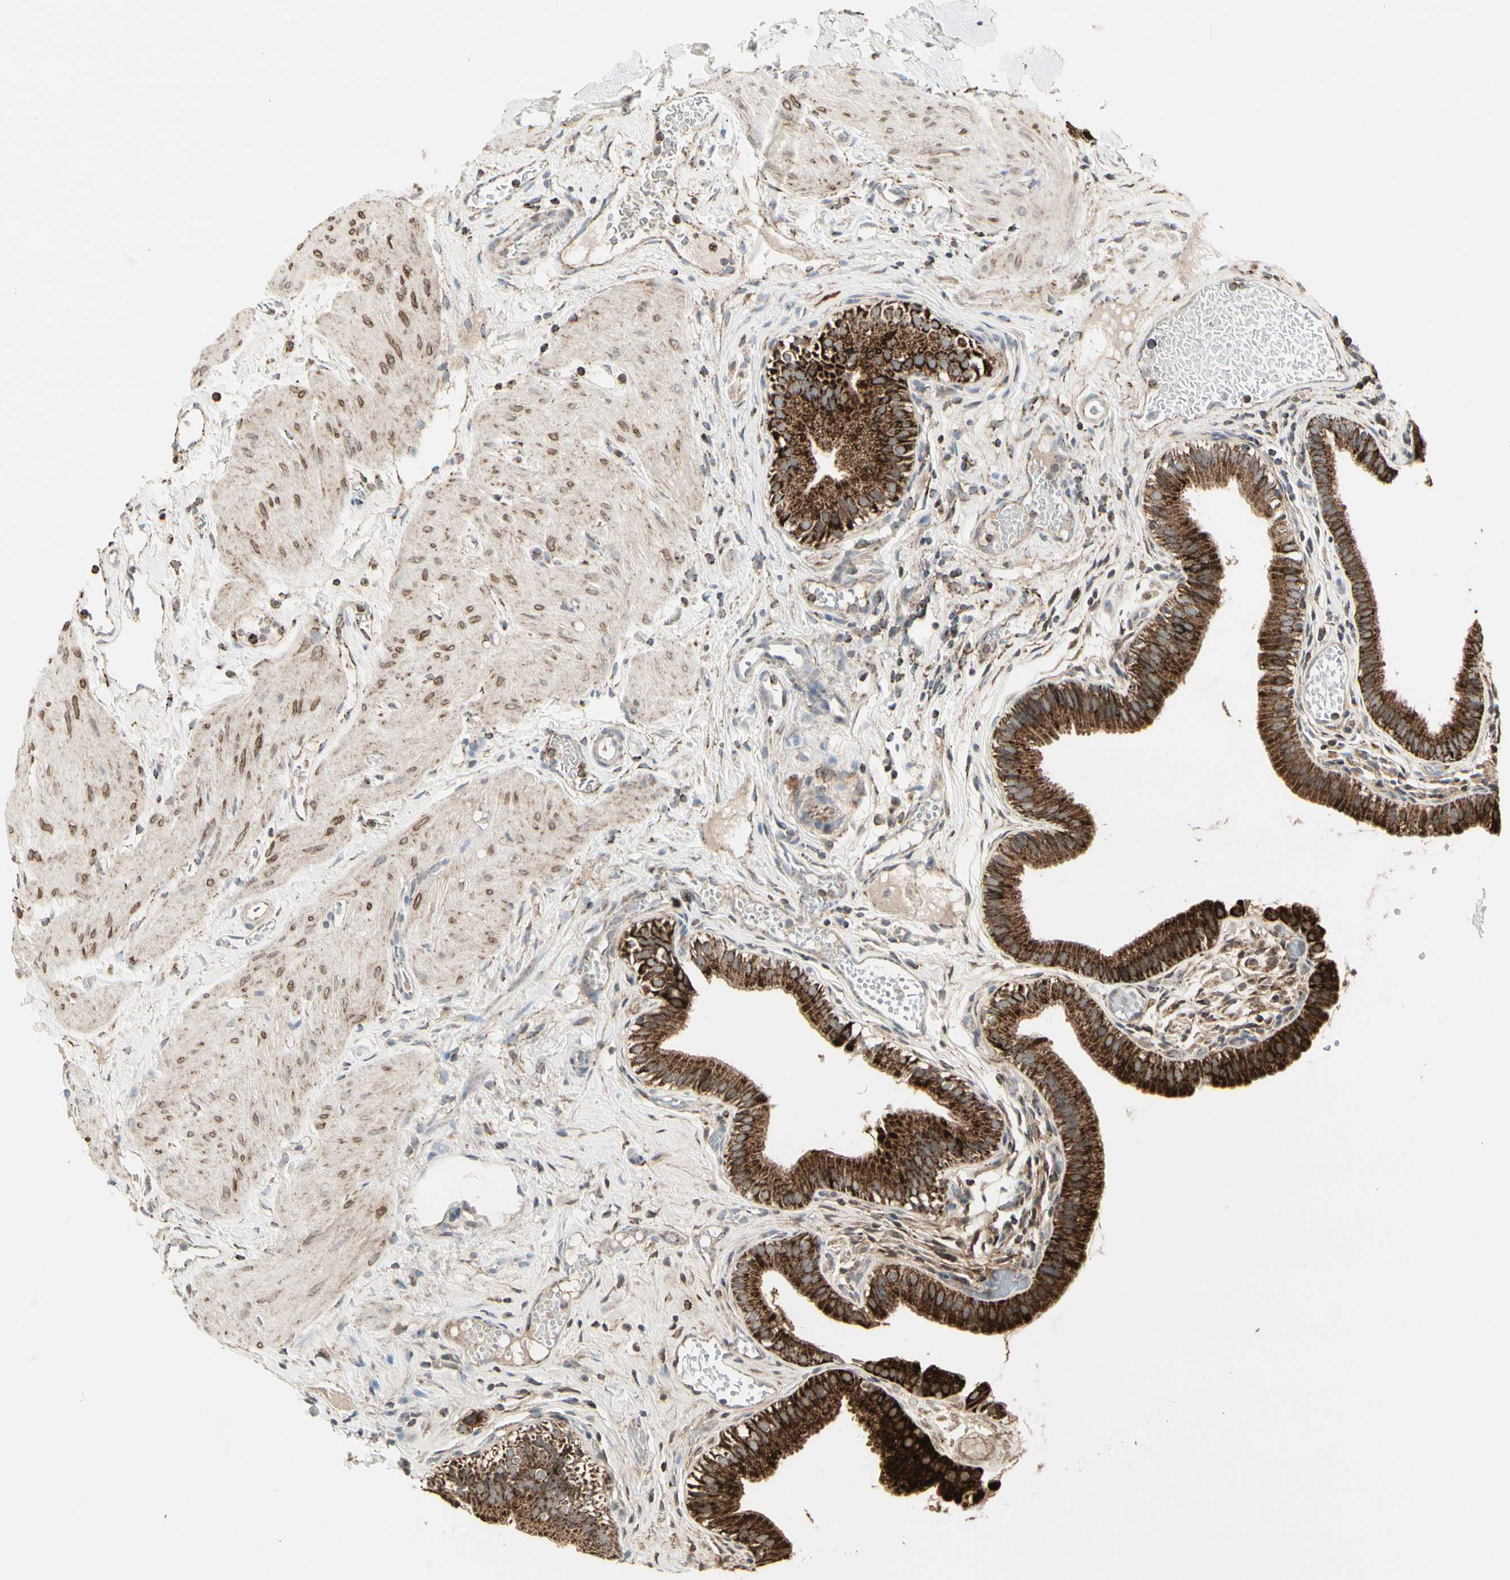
{"staining": {"intensity": "strong", "quantity": ">75%", "location": "cytoplasmic/membranous"}, "tissue": "gallbladder", "cell_type": "Glandular cells", "image_type": "normal", "snomed": [{"axis": "morphology", "description": "Normal tissue, NOS"}, {"axis": "topography", "description": "Gallbladder"}], "caption": "Immunohistochemical staining of benign gallbladder exhibits >75% levels of strong cytoplasmic/membranous protein expression in about >75% of glandular cells. (IHC, brightfield microscopy, high magnification).", "gene": "TMEM176A", "patient": {"sex": "female", "age": 26}}